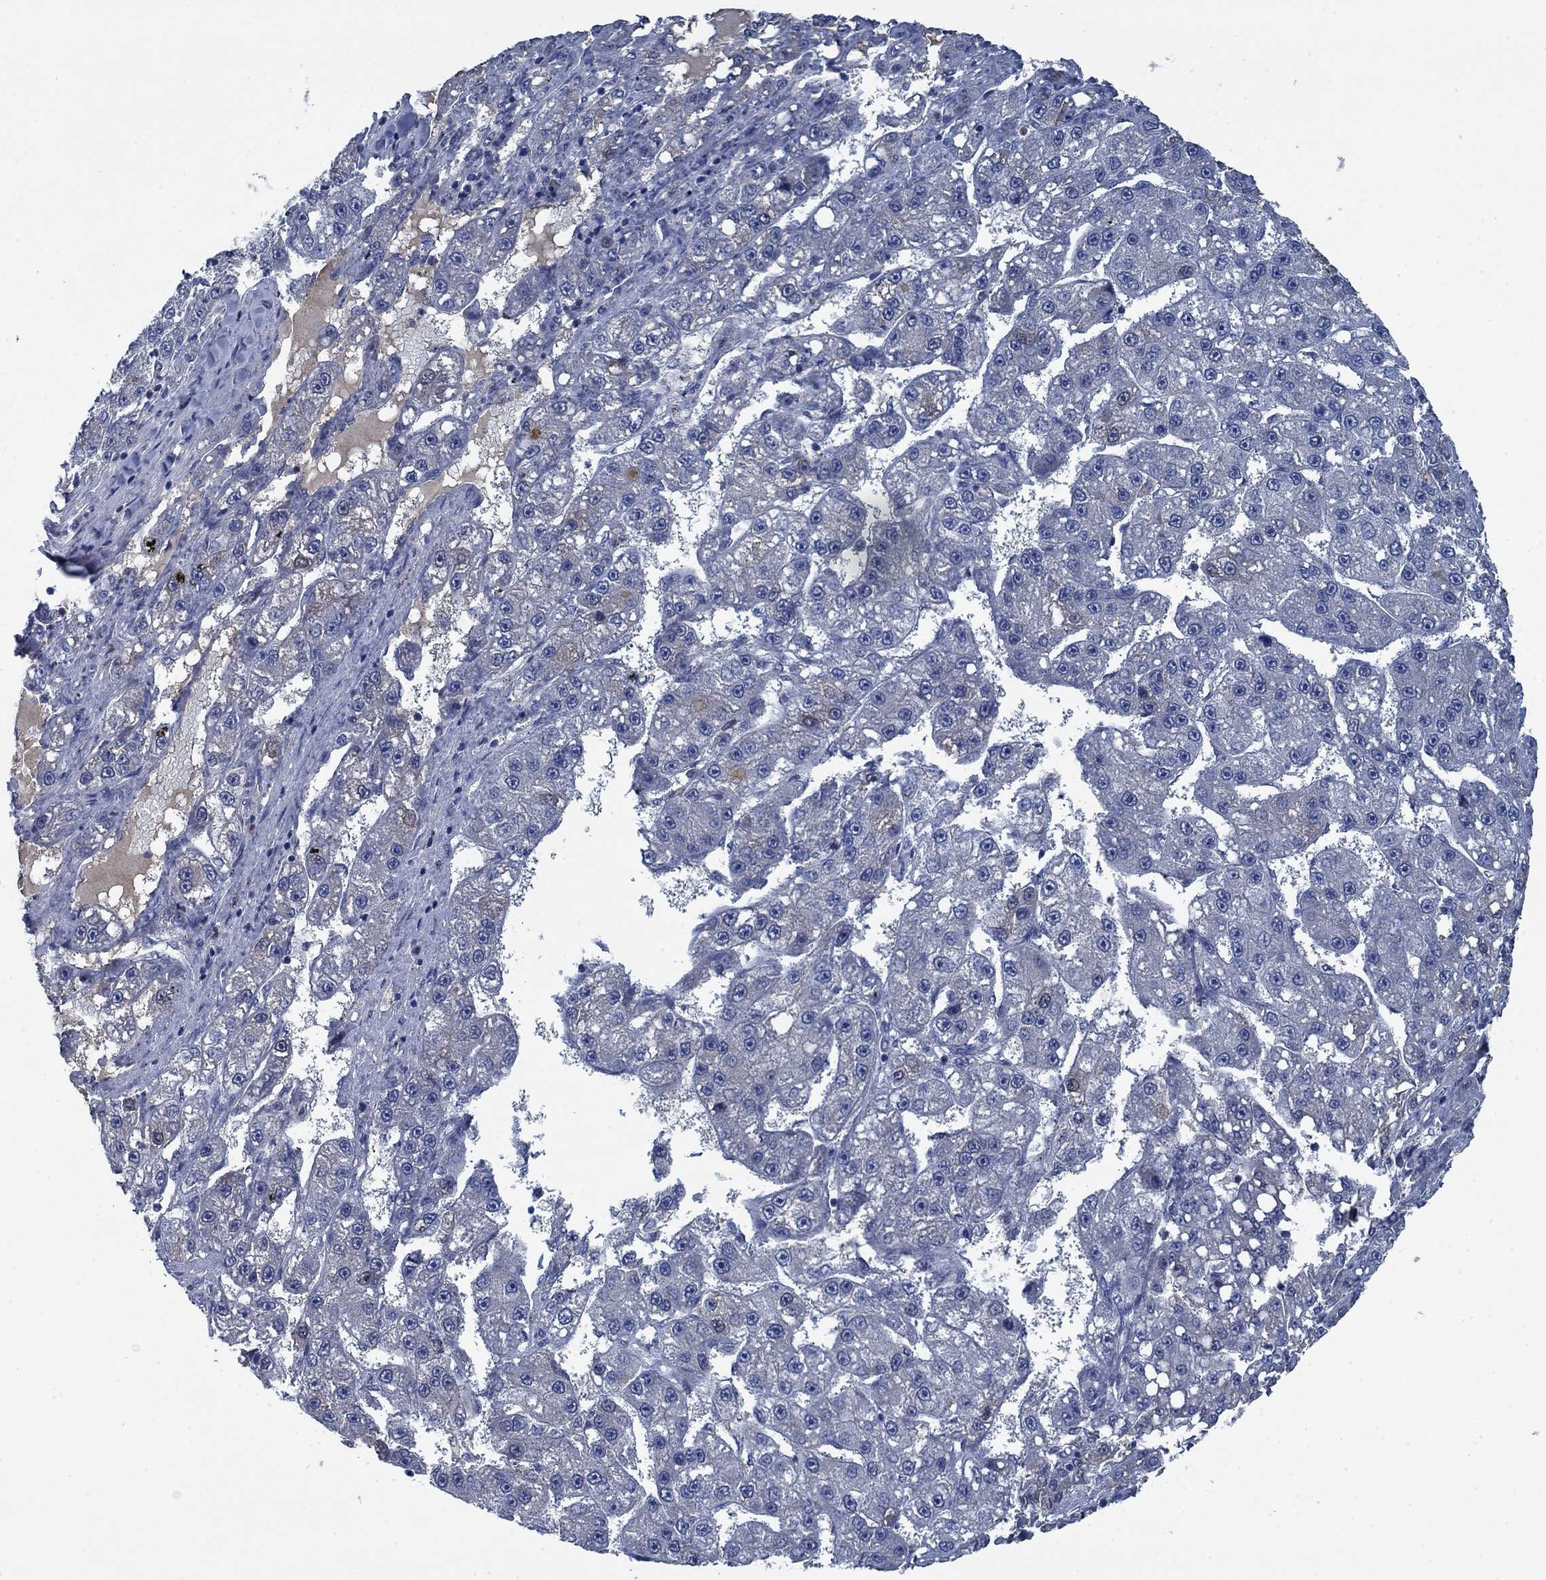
{"staining": {"intensity": "negative", "quantity": "none", "location": "none"}, "tissue": "liver cancer", "cell_type": "Tumor cells", "image_type": "cancer", "snomed": [{"axis": "morphology", "description": "Carcinoma, Hepatocellular, NOS"}, {"axis": "topography", "description": "Liver"}], "caption": "Tumor cells show no significant protein positivity in liver cancer (hepatocellular carcinoma).", "gene": "PNMA8A", "patient": {"sex": "female", "age": 65}}